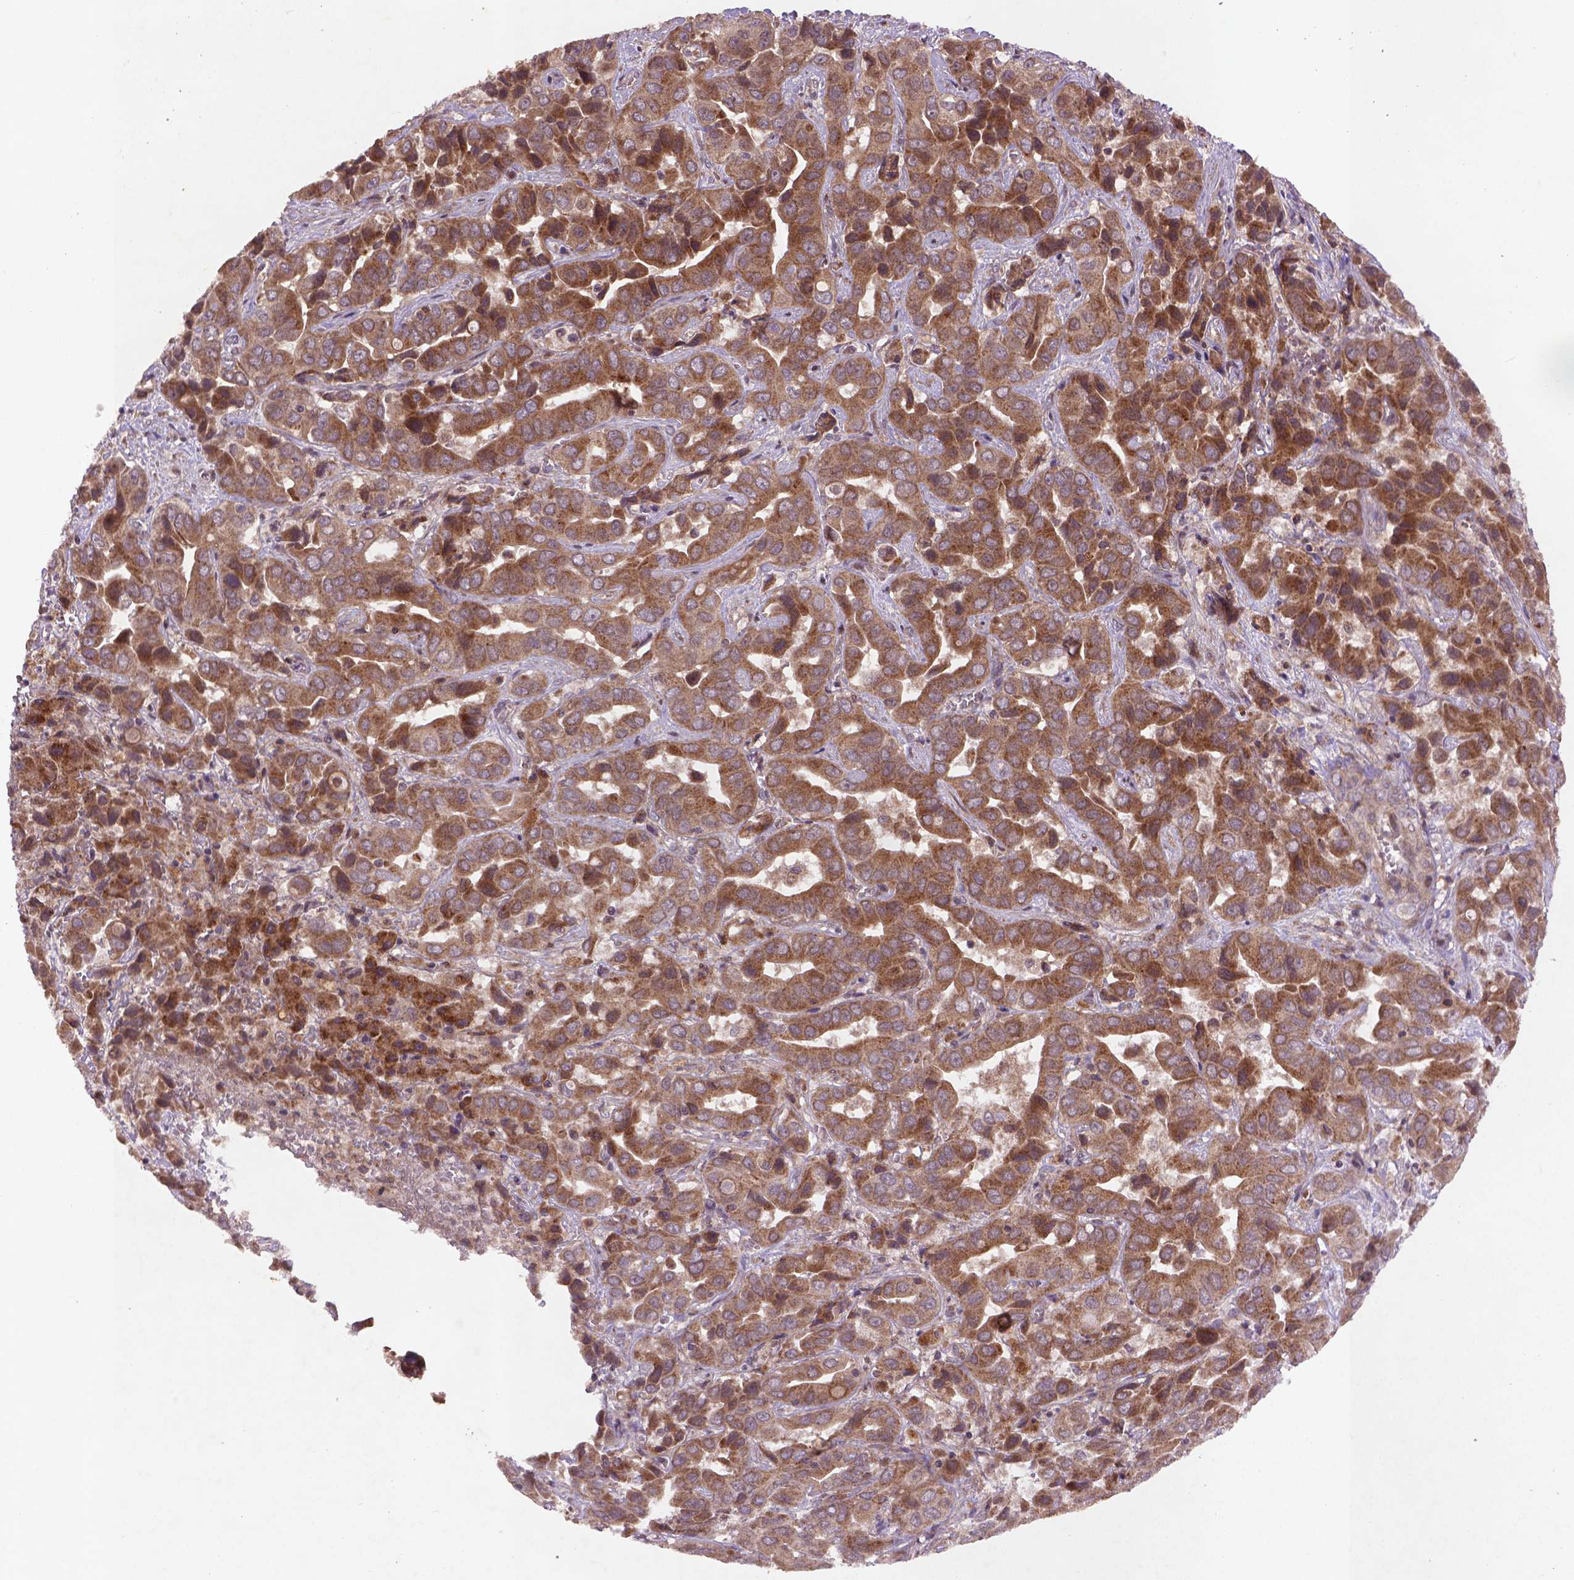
{"staining": {"intensity": "moderate", "quantity": ">75%", "location": "cytoplasmic/membranous"}, "tissue": "liver cancer", "cell_type": "Tumor cells", "image_type": "cancer", "snomed": [{"axis": "morphology", "description": "Cholangiocarcinoma"}, {"axis": "topography", "description": "Liver"}], "caption": "Moderate cytoplasmic/membranous protein staining is seen in about >75% of tumor cells in liver cholangiocarcinoma. (DAB (3,3'-diaminobenzidine) IHC, brown staining for protein, blue staining for nuclei).", "gene": "NIPAL2", "patient": {"sex": "female", "age": 52}}